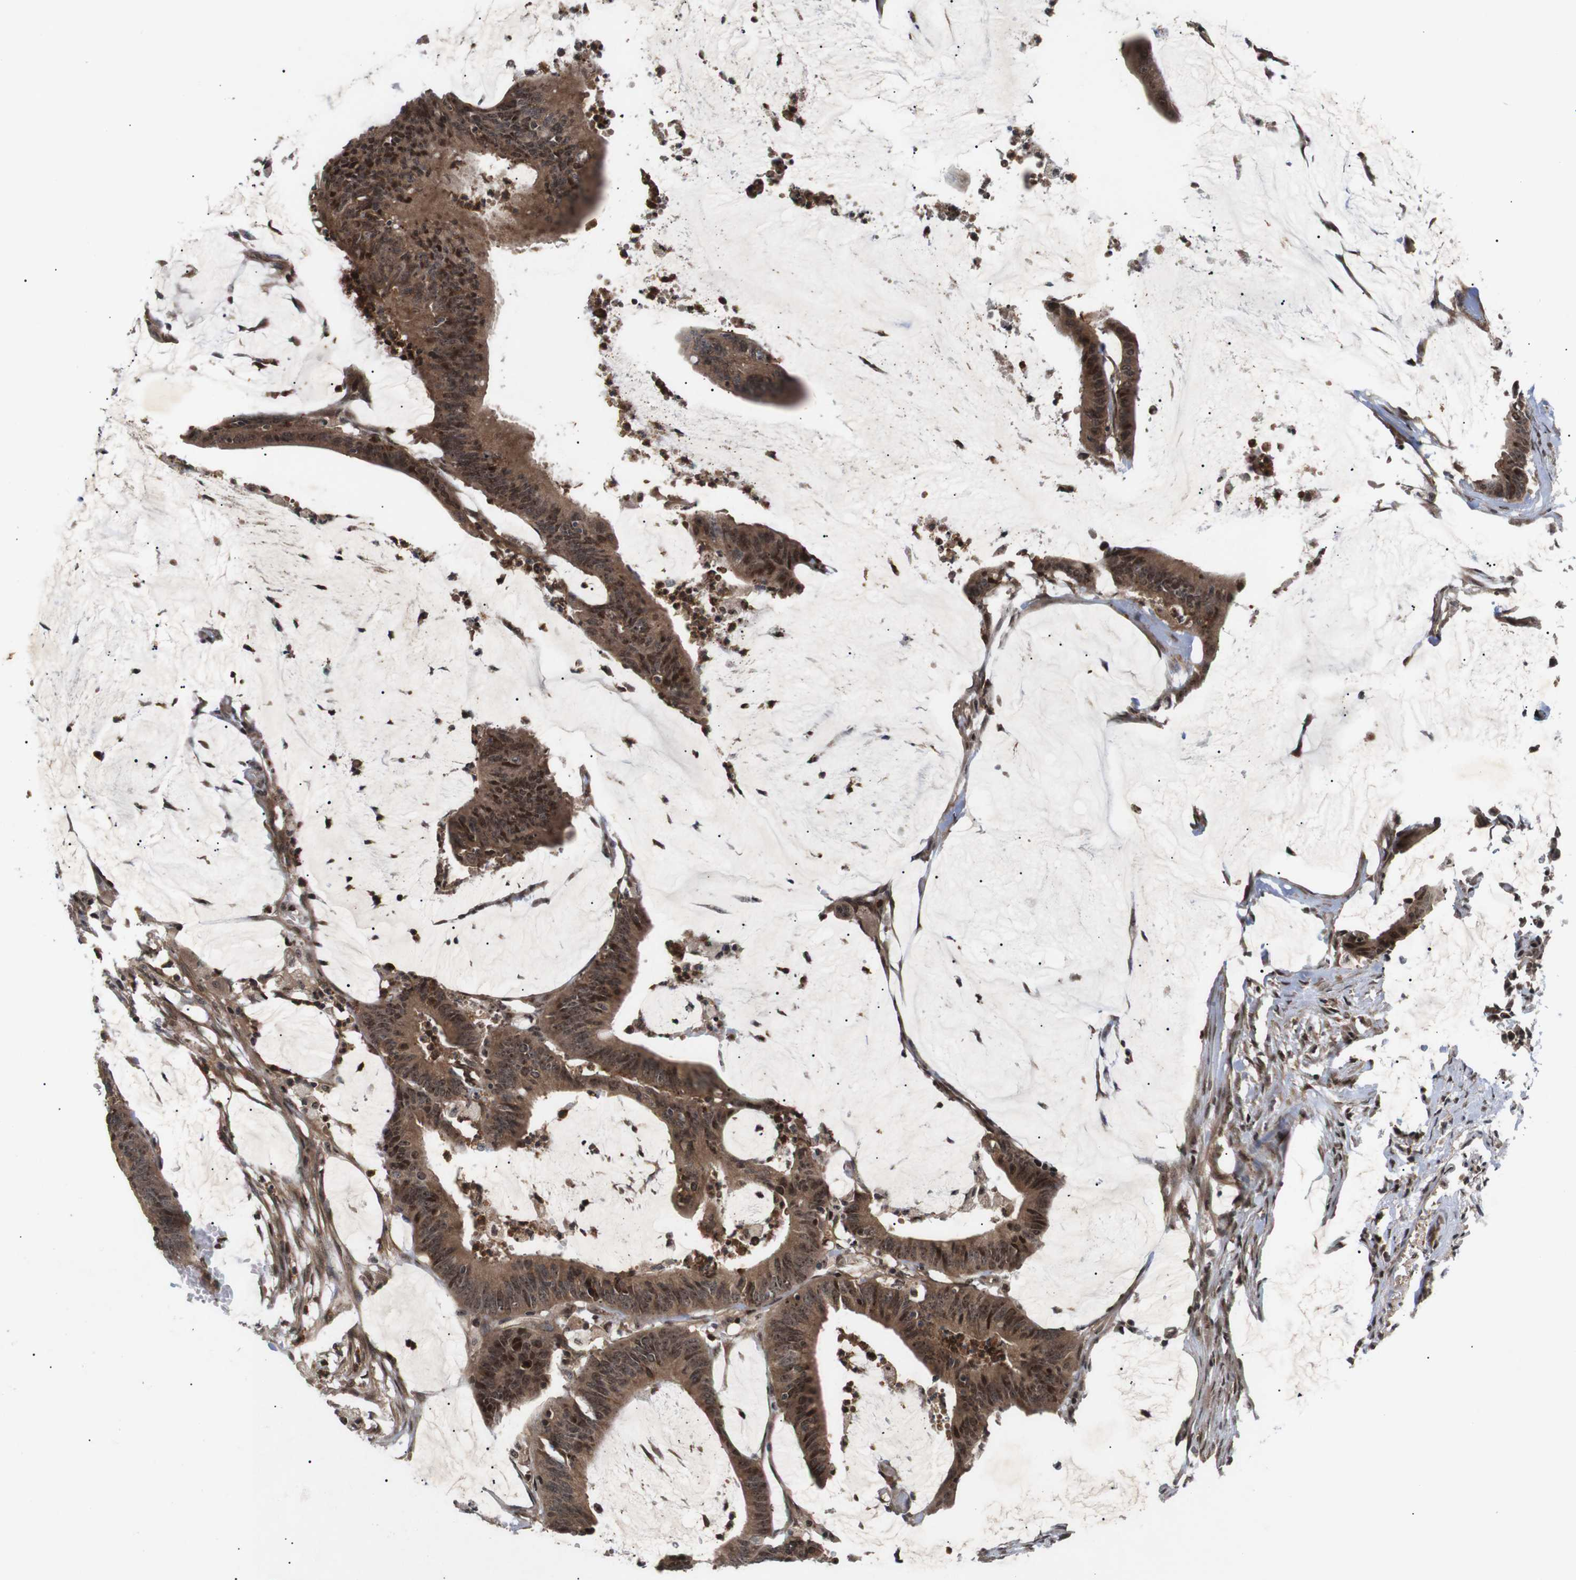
{"staining": {"intensity": "moderate", "quantity": ">75%", "location": "cytoplasmic/membranous,nuclear"}, "tissue": "colorectal cancer", "cell_type": "Tumor cells", "image_type": "cancer", "snomed": [{"axis": "morphology", "description": "Adenocarcinoma, NOS"}, {"axis": "topography", "description": "Rectum"}], "caption": "Protein staining shows moderate cytoplasmic/membranous and nuclear expression in approximately >75% of tumor cells in colorectal adenocarcinoma.", "gene": "KIF23", "patient": {"sex": "female", "age": 66}}